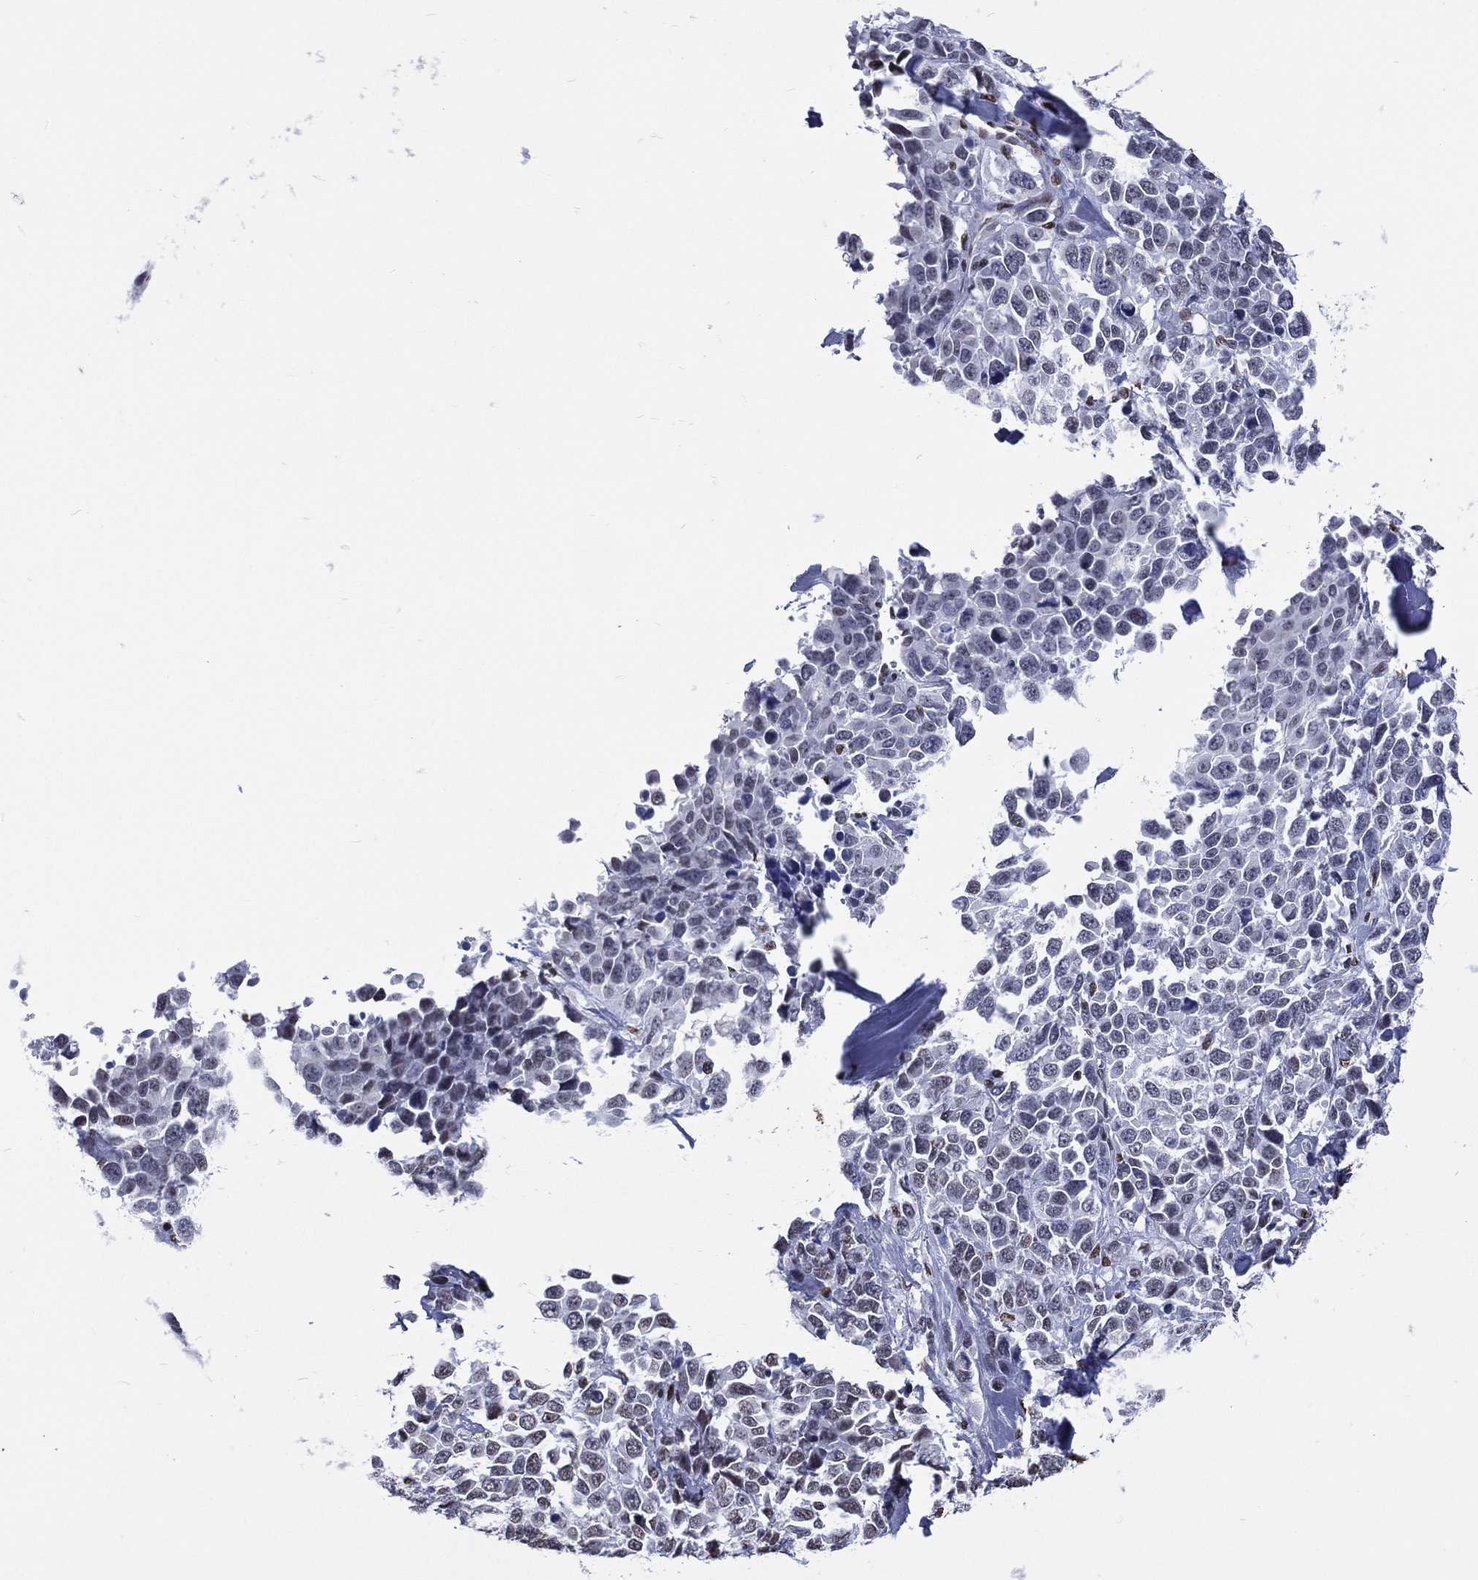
{"staining": {"intensity": "negative", "quantity": "none", "location": "none"}, "tissue": "melanoma", "cell_type": "Tumor cells", "image_type": "cancer", "snomed": [{"axis": "morphology", "description": "Malignant melanoma, Metastatic site"}, {"axis": "topography", "description": "Skin"}], "caption": "Tumor cells are negative for protein expression in human malignant melanoma (metastatic site).", "gene": "RETREG2", "patient": {"sex": "male", "age": 84}}